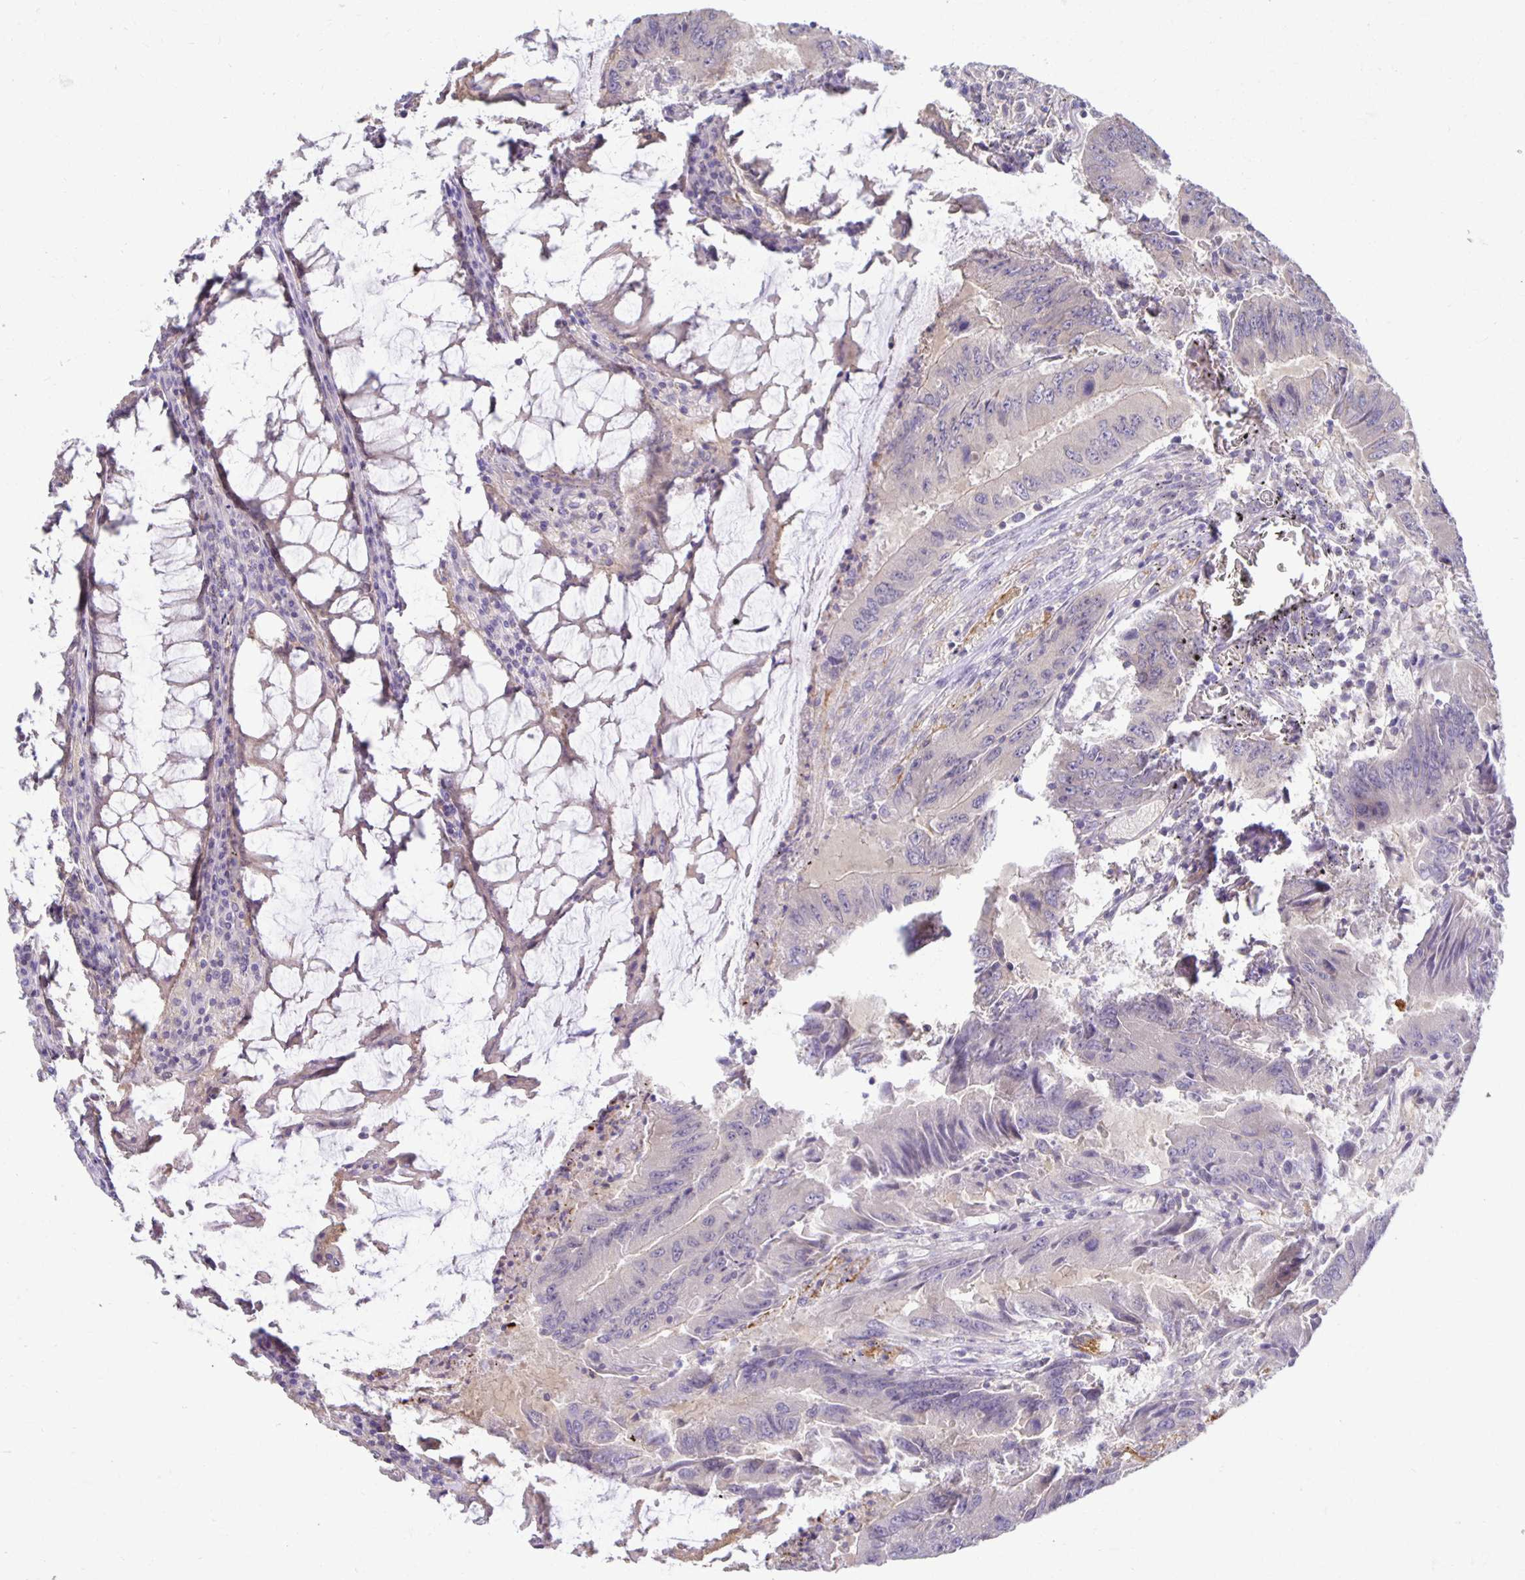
{"staining": {"intensity": "weak", "quantity": "<25%", "location": "cytoplasmic/membranous"}, "tissue": "colorectal cancer", "cell_type": "Tumor cells", "image_type": "cancer", "snomed": [{"axis": "morphology", "description": "Adenocarcinoma, NOS"}, {"axis": "topography", "description": "Colon"}], "caption": "Tumor cells are negative for protein expression in human colorectal adenocarcinoma. (Immunohistochemistry, brightfield microscopy, high magnification).", "gene": "MIEN1", "patient": {"sex": "male", "age": 53}}